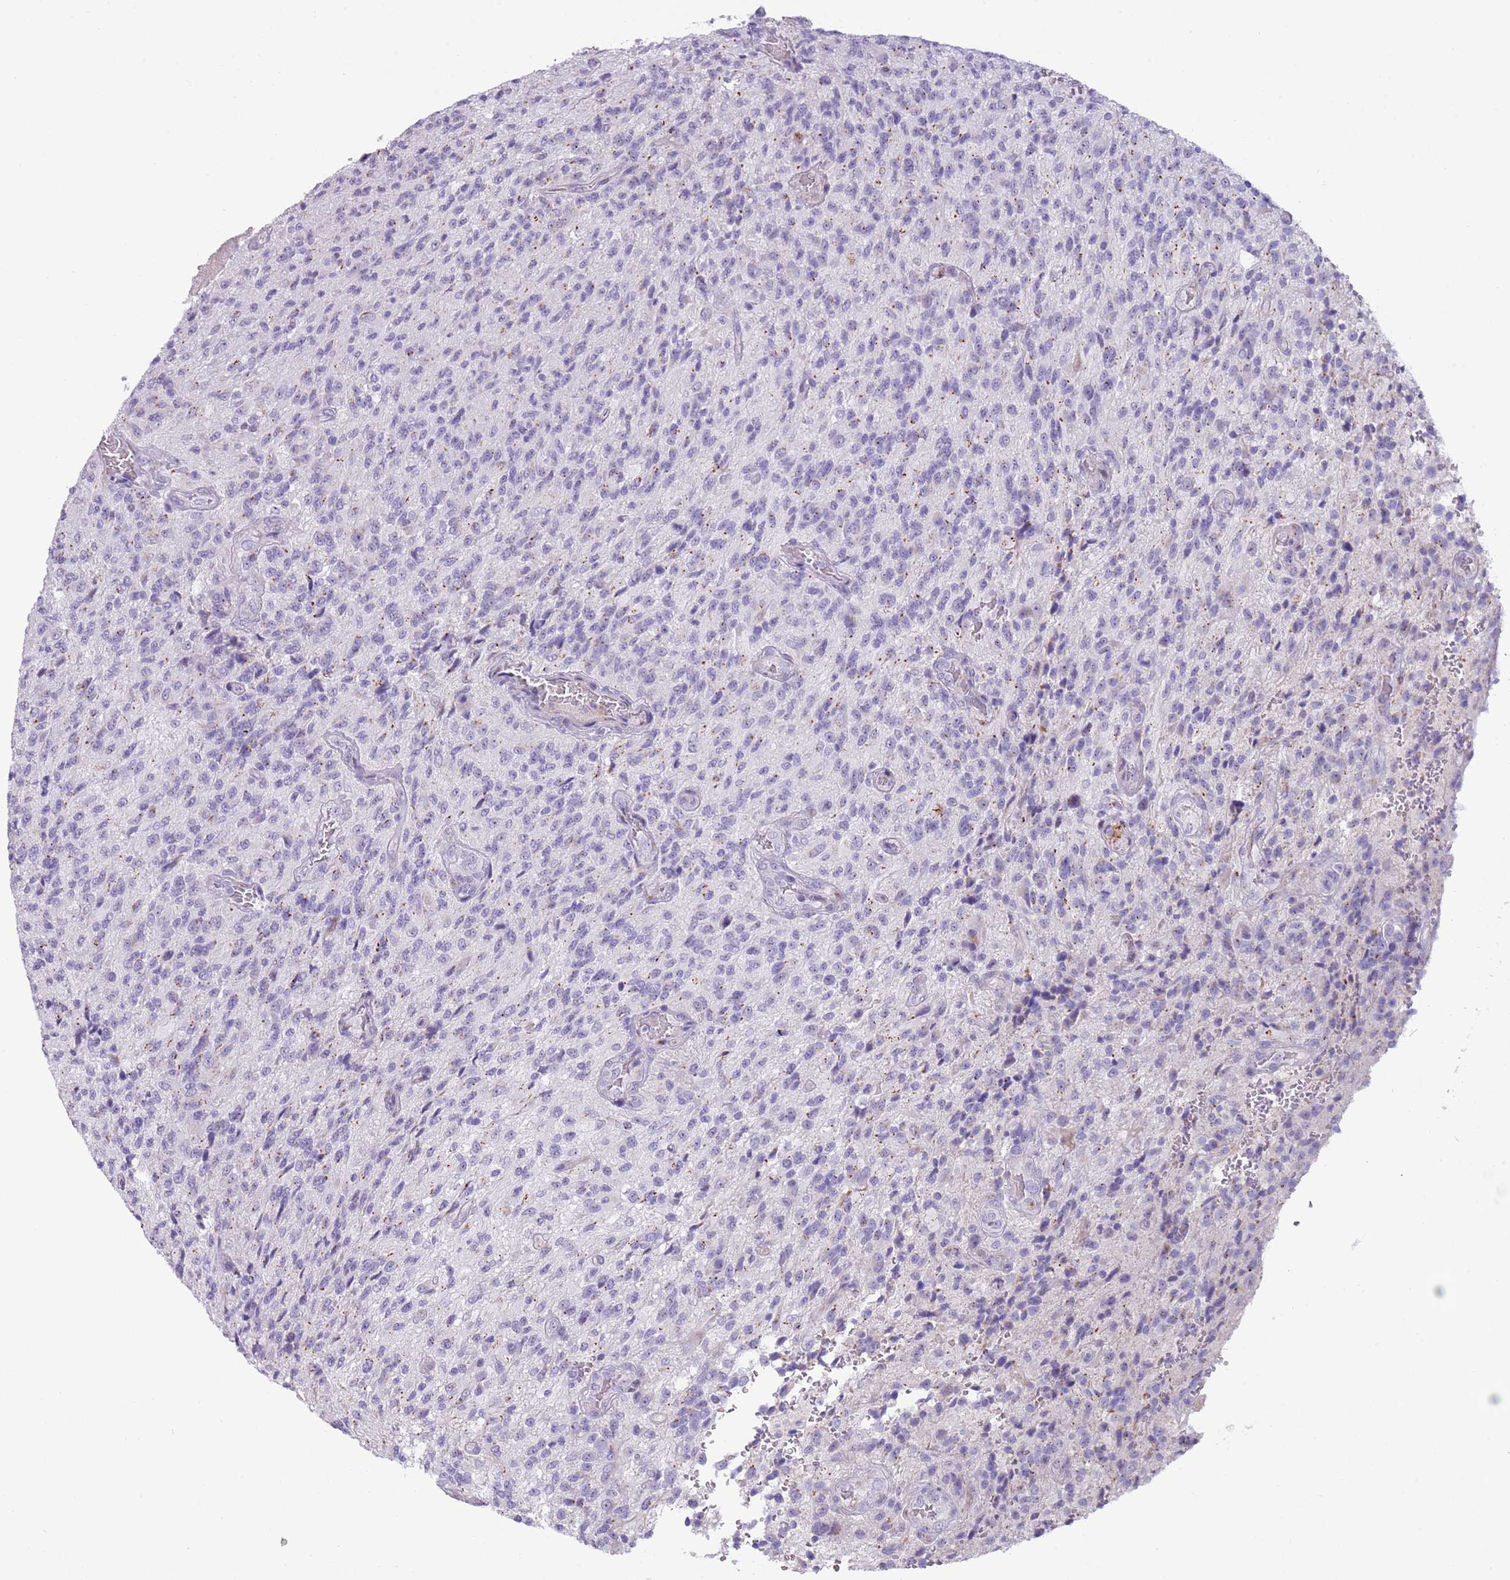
{"staining": {"intensity": "weak", "quantity": "<25%", "location": "cytoplasmic/membranous"}, "tissue": "glioma", "cell_type": "Tumor cells", "image_type": "cancer", "snomed": [{"axis": "morphology", "description": "Normal tissue, NOS"}, {"axis": "morphology", "description": "Glioma, malignant, High grade"}, {"axis": "topography", "description": "Cerebral cortex"}], "caption": "High power microscopy image of an IHC image of malignant glioma (high-grade), revealing no significant positivity in tumor cells.", "gene": "NBPF6", "patient": {"sex": "male", "age": 56}}